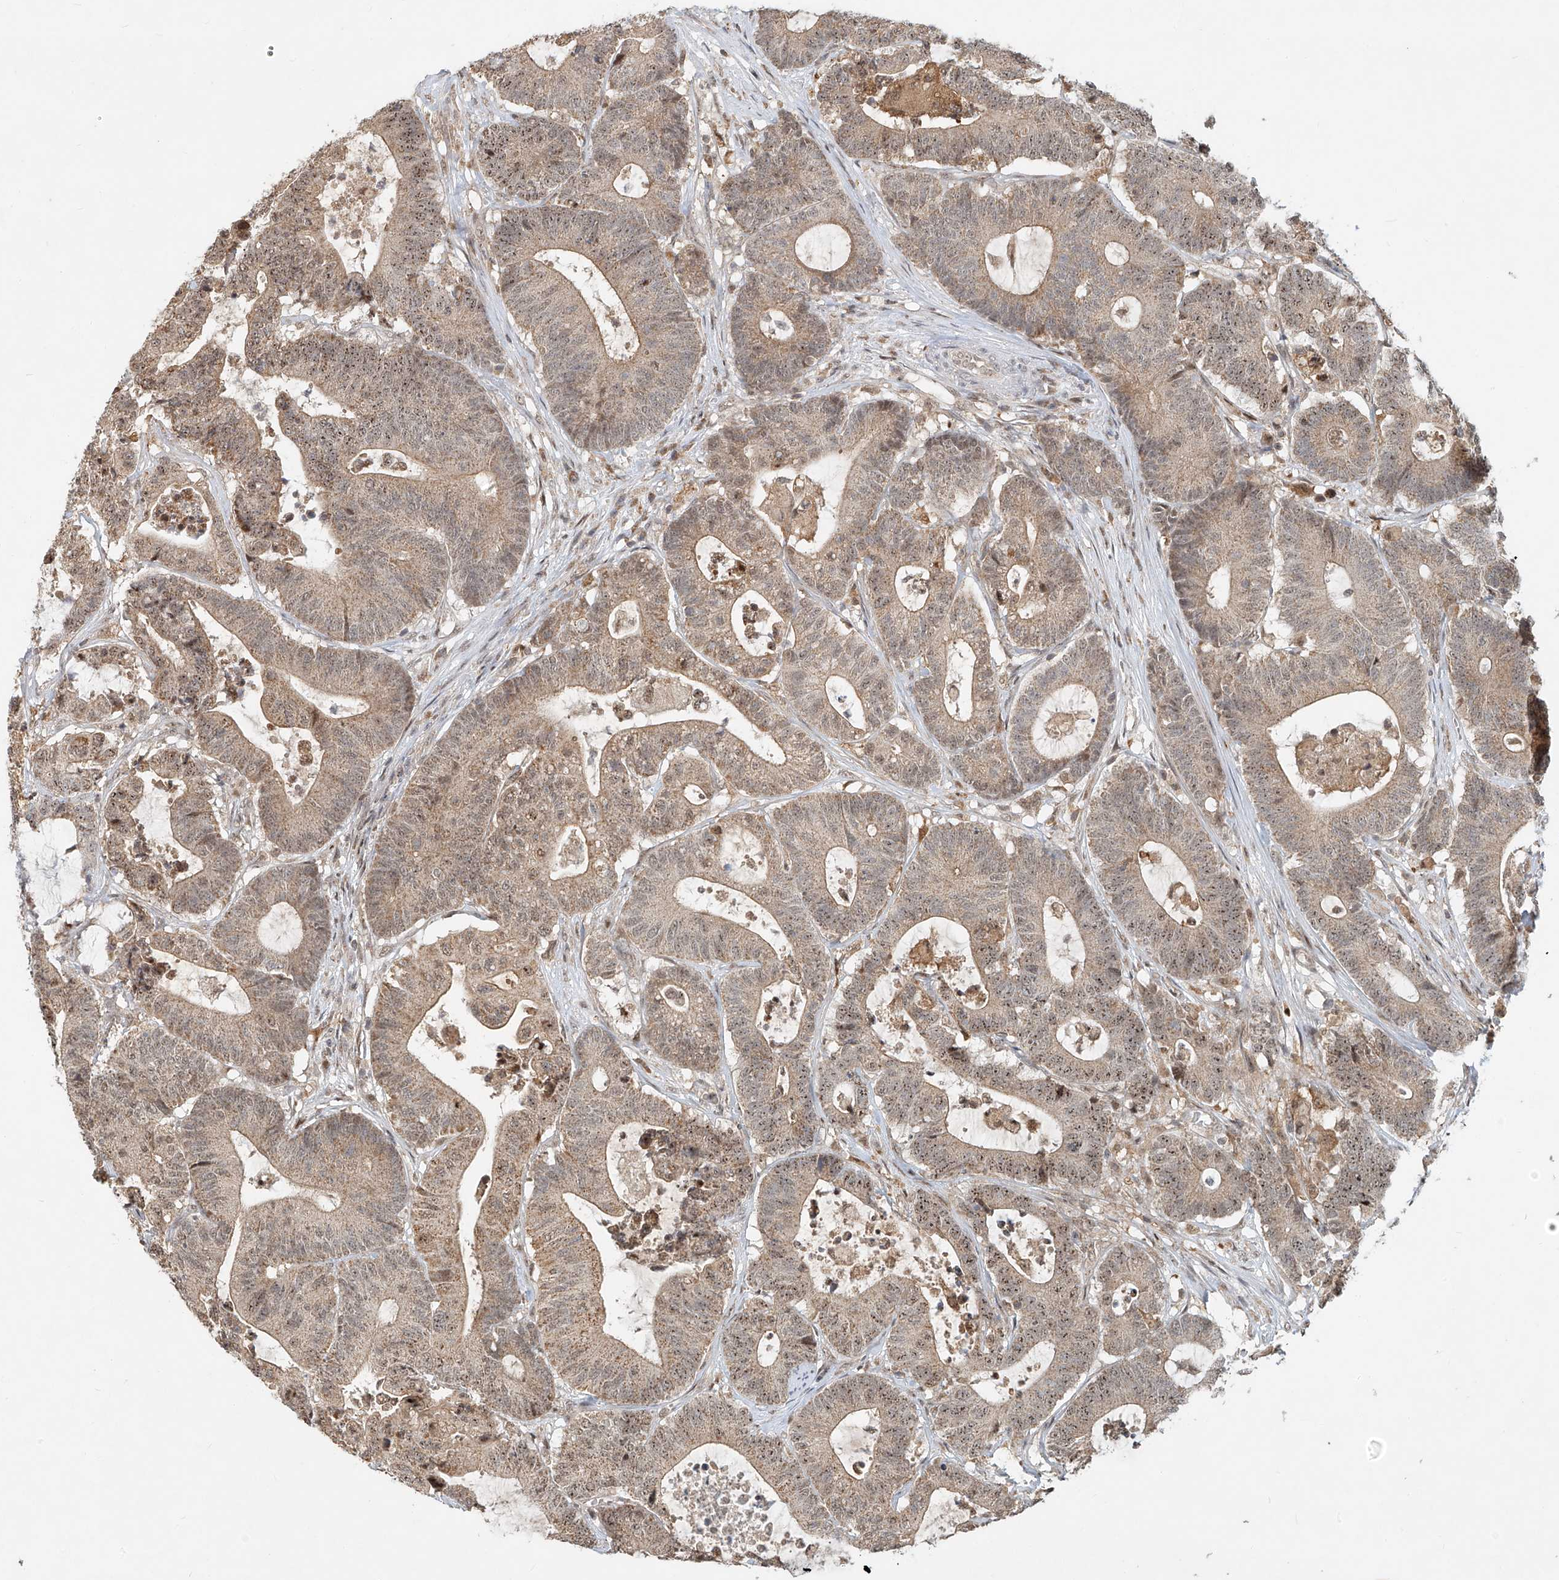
{"staining": {"intensity": "weak", "quantity": ">75%", "location": "cytoplasmic/membranous,nuclear"}, "tissue": "colorectal cancer", "cell_type": "Tumor cells", "image_type": "cancer", "snomed": [{"axis": "morphology", "description": "Adenocarcinoma, NOS"}, {"axis": "topography", "description": "Colon"}], "caption": "An image showing weak cytoplasmic/membranous and nuclear positivity in about >75% of tumor cells in adenocarcinoma (colorectal), as visualized by brown immunohistochemical staining.", "gene": "SYTL3", "patient": {"sex": "female", "age": 84}}